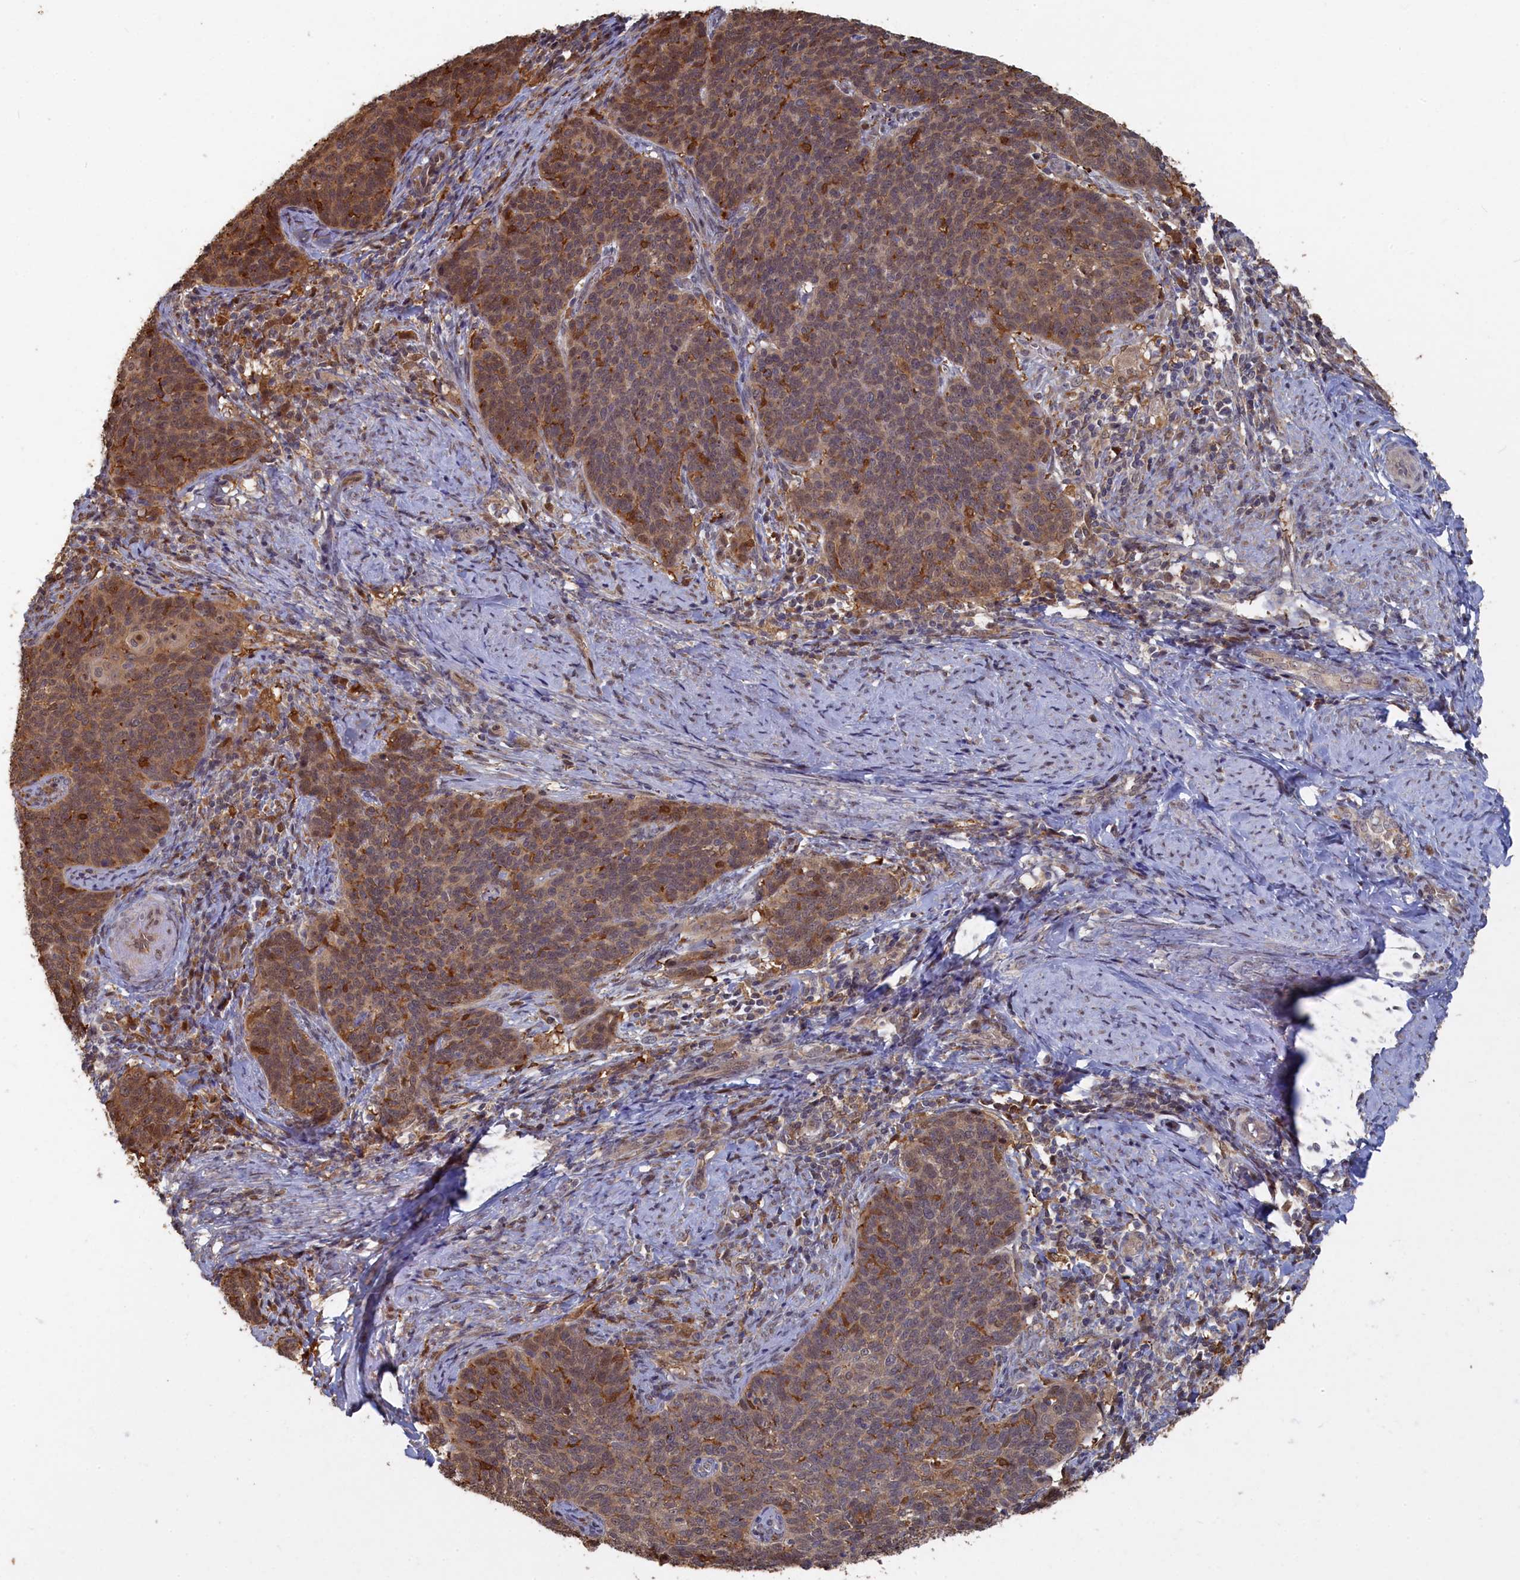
{"staining": {"intensity": "moderate", "quantity": ">75%", "location": "cytoplasmic/membranous"}, "tissue": "cervical cancer", "cell_type": "Tumor cells", "image_type": "cancer", "snomed": [{"axis": "morphology", "description": "Normal tissue, NOS"}, {"axis": "morphology", "description": "Squamous cell carcinoma, NOS"}, {"axis": "topography", "description": "Cervix"}], "caption": "Moderate cytoplasmic/membranous expression is identified in about >75% of tumor cells in cervical cancer.", "gene": "UCHL3", "patient": {"sex": "female", "age": 39}}